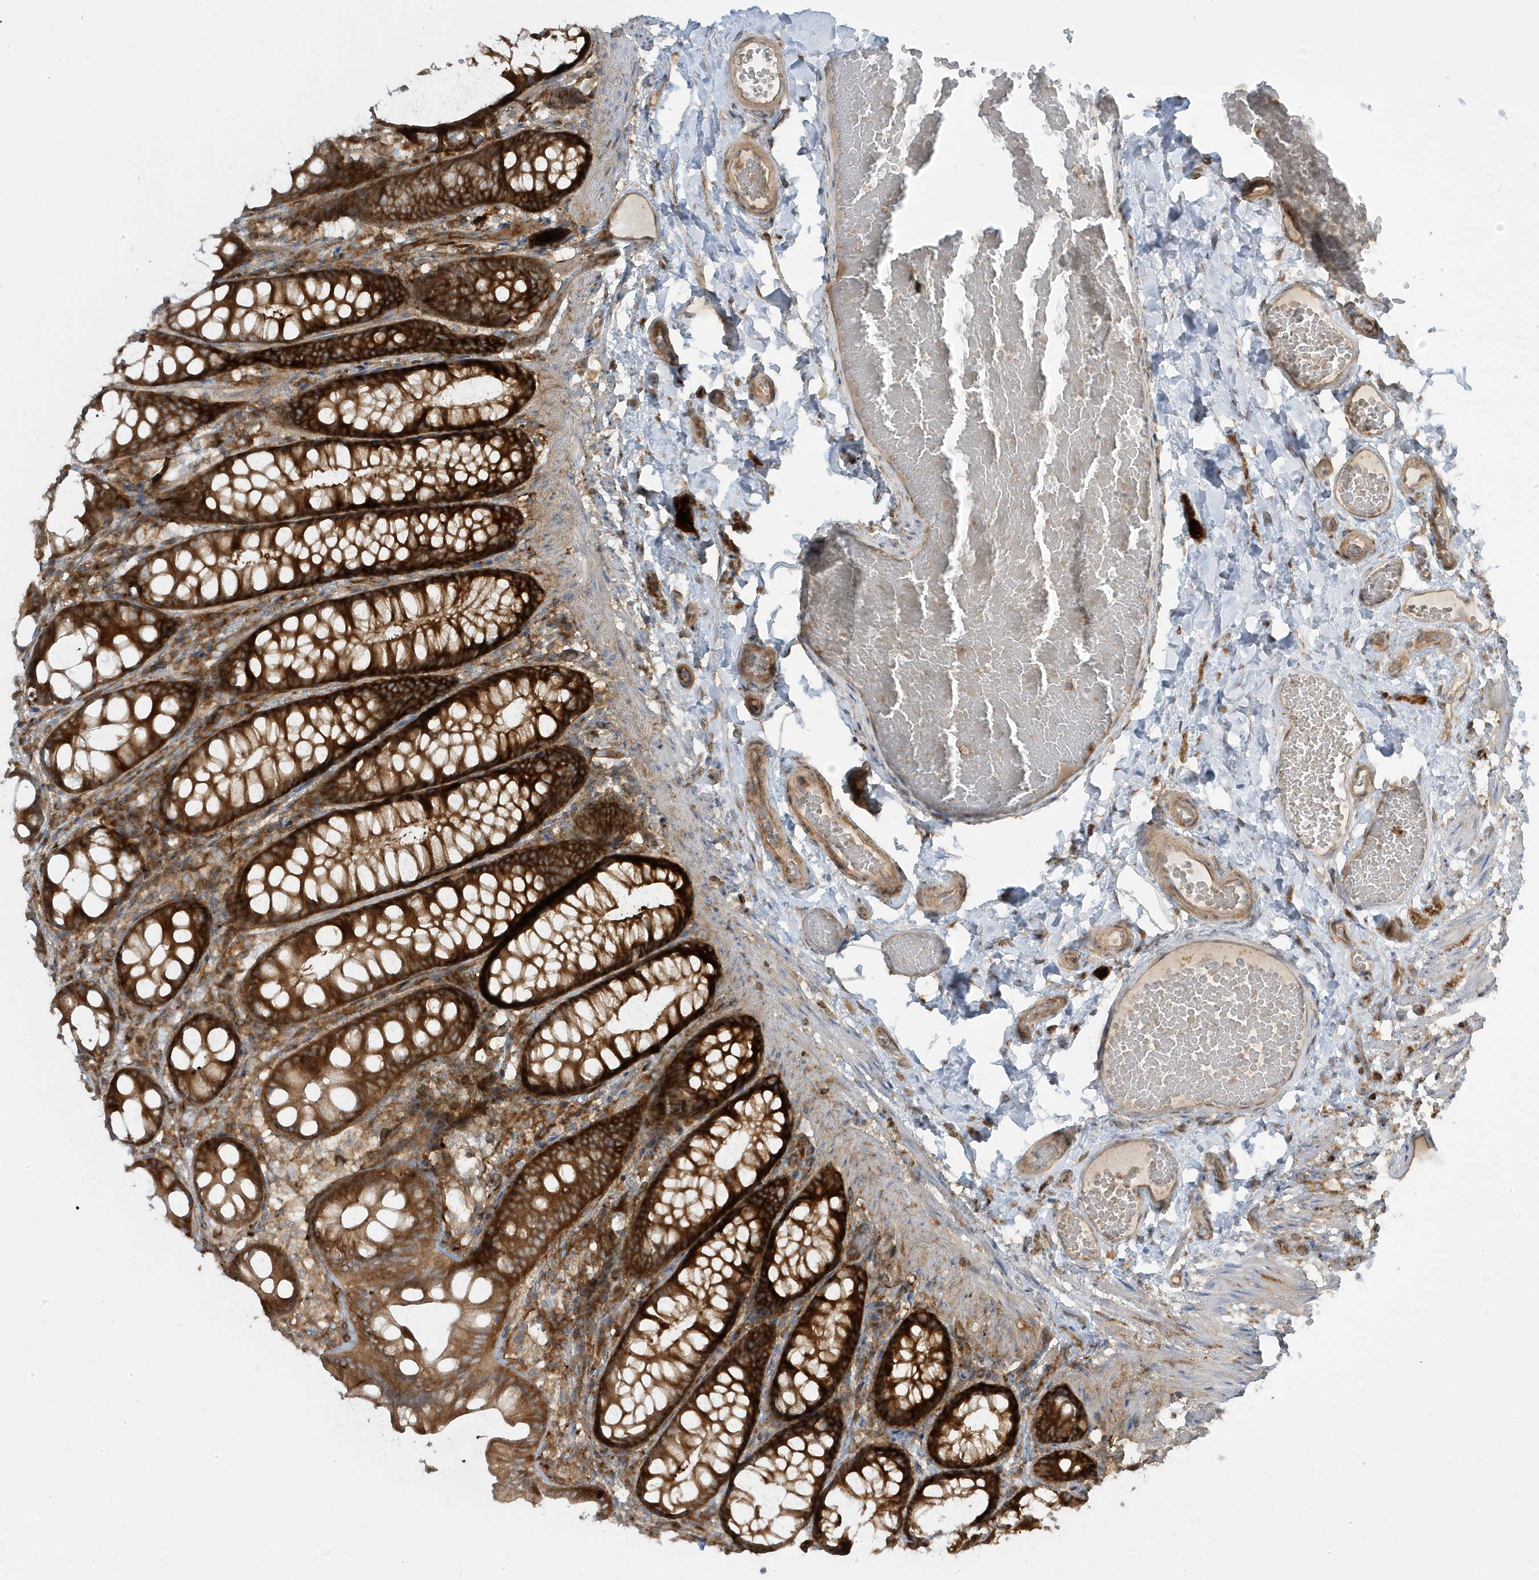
{"staining": {"intensity": "moderate", "quantity": ">75%", "location": "cytoplasmic/membranous"}, "tissue": "colon", "cell_type": "Endothelial cells", "image_type": "normal", "snomed": [{"axis": "morphology", "description": "Normal tissue, NOS"}, {"axis": "topography", "description": "Colon"}], "caption": "Protein expression analysis of benign human colon reveals moderate cytoplasmic/membranous staining in about >75% of endothelial cells. (brown staining indicates protein expression, while blue staining denotes nuclei).", "gene": "STAM", "patient": {"sex": "male", "age": 47}}